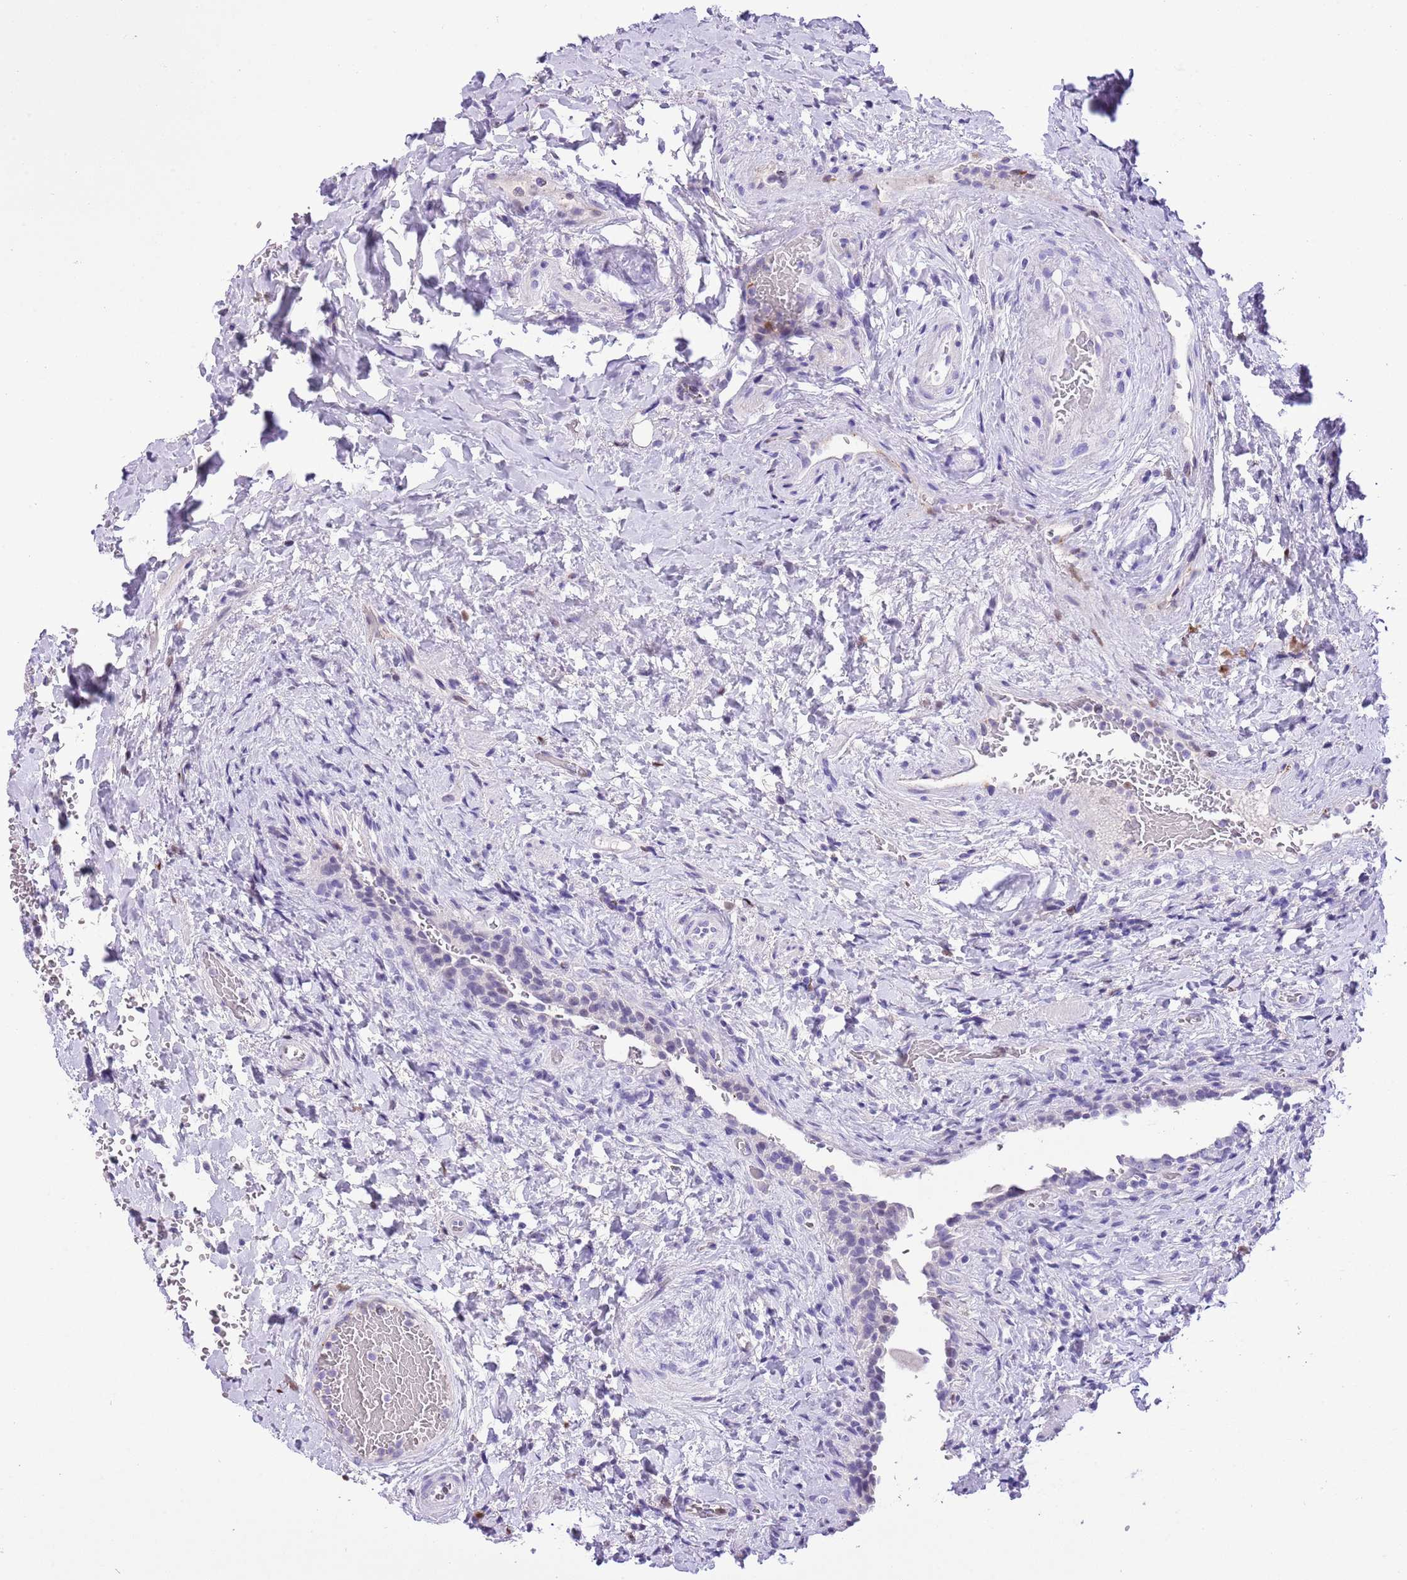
{"staining": {"intensity": "negative", "quantity": "none", "location": "none"}, "tissue": "urinary bladder", "cell_type": "Urothelial cells", "image_type": "normal", "snomed": [{"axis": "morphology", "description": "Normal tissue, NOS"}, {"axis": "morphology", "description": "Inflammation, NOS"}, {"axis": "topography", "description": "Urinary bladder"}], "caption": "High magnification brightfield microscopy of unremarkable urinary bladder stained with DAB (3,3'-diaminobenzidine) (brown) and counterstained with hematoxylin (blue): urothelial cells show no significant positivity. (Immunohistochemistry (ihc), brightfield microscopy, high magnification).", "gene": "CLEC2A", "patient": {"sex": "male", "age": 64}}